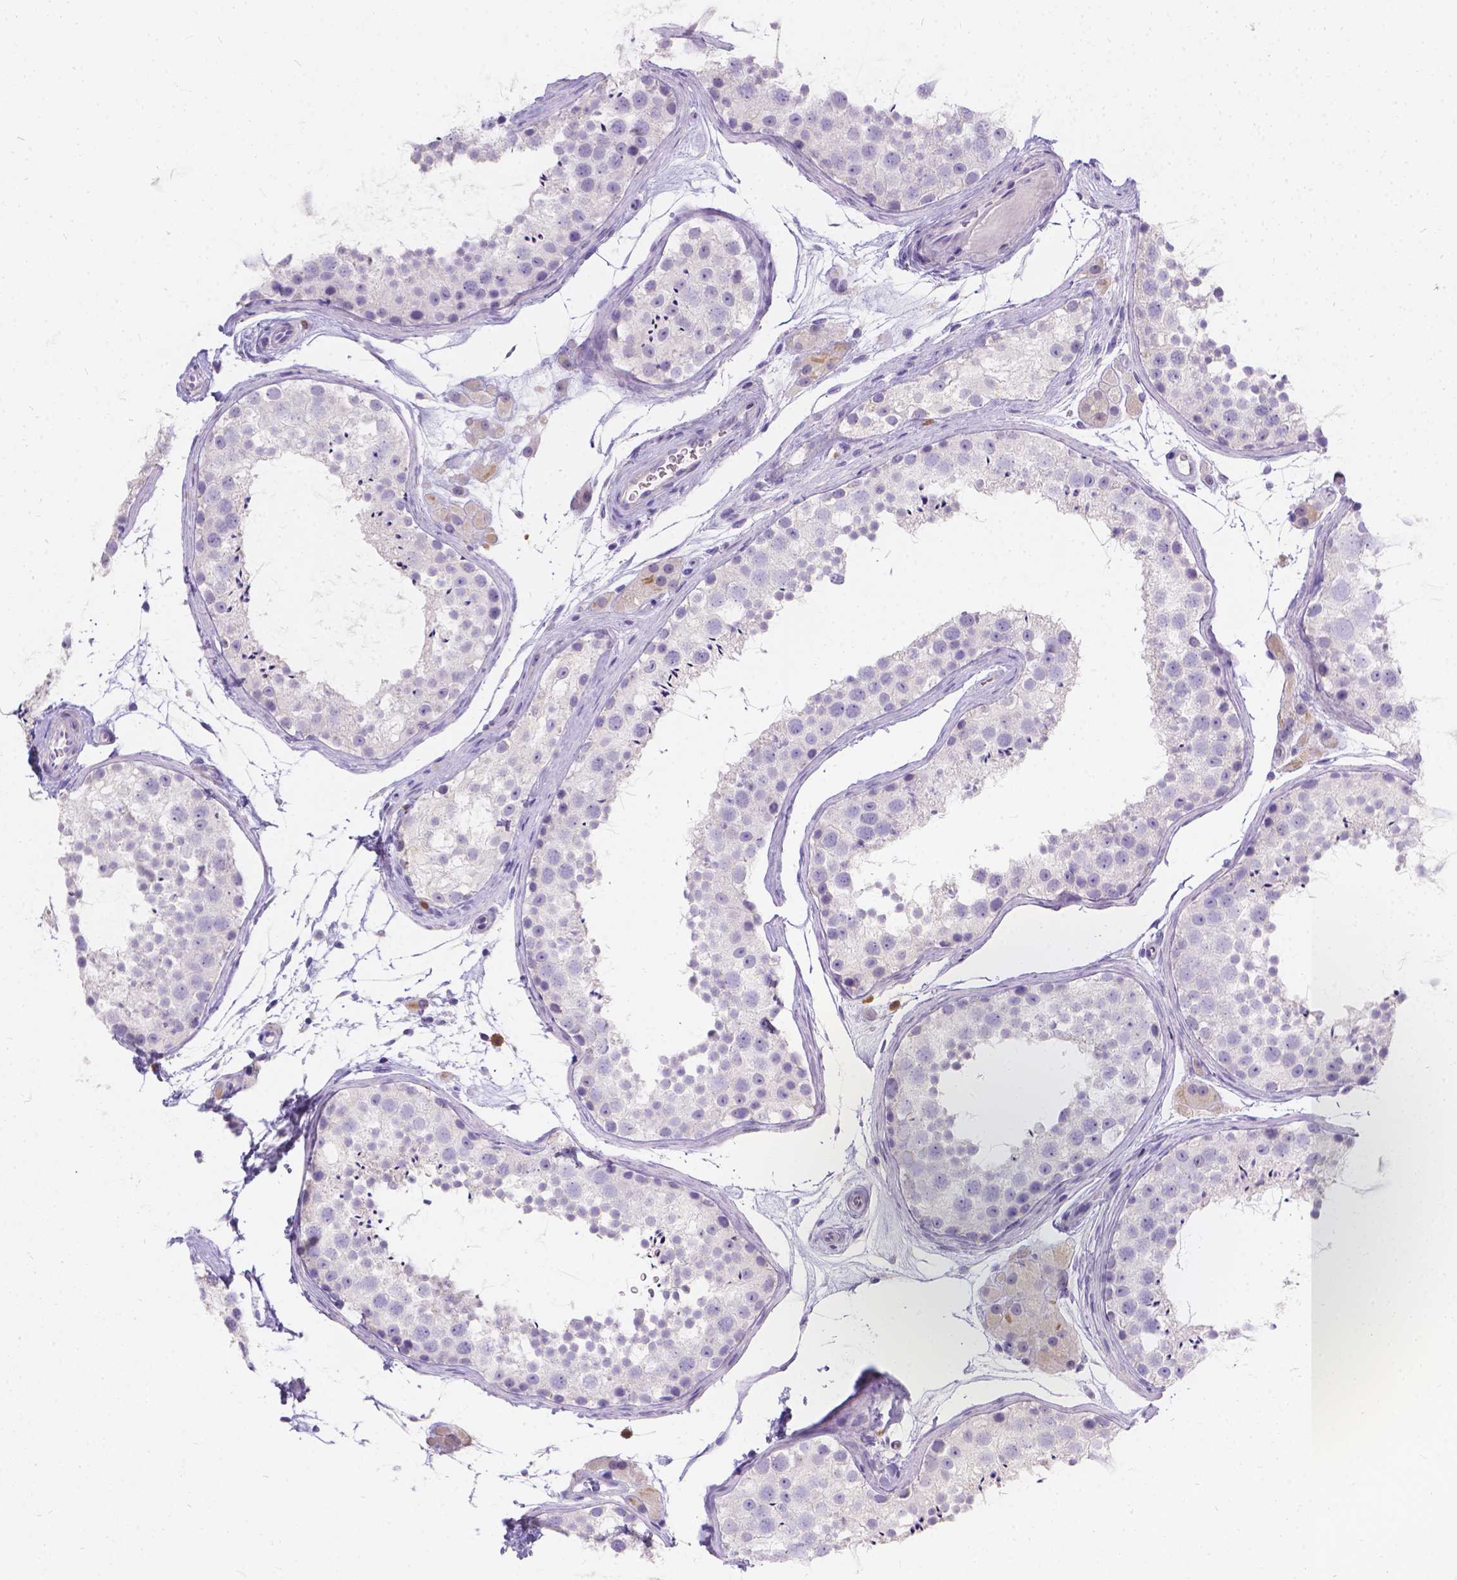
{"staining": {"intensity": "negative", "quantity": "none", "location": "none"}, "tissue": "testis", "cell_type": "Cells in seminiferous ducts", "image_type": "normal", "snomed": [{"axis": "morphology", "description": "Normal tissue, NOS"}, {"axis": "topography", "description": "Testis"}], "caption": "An image of human testis is negative for staining in cells in seminiferous ducts. (Brightfield microscopy of DAB IHC at high magnification).", "gene": "GNRHR", "patient": {"sex": "male", "age": 41}}